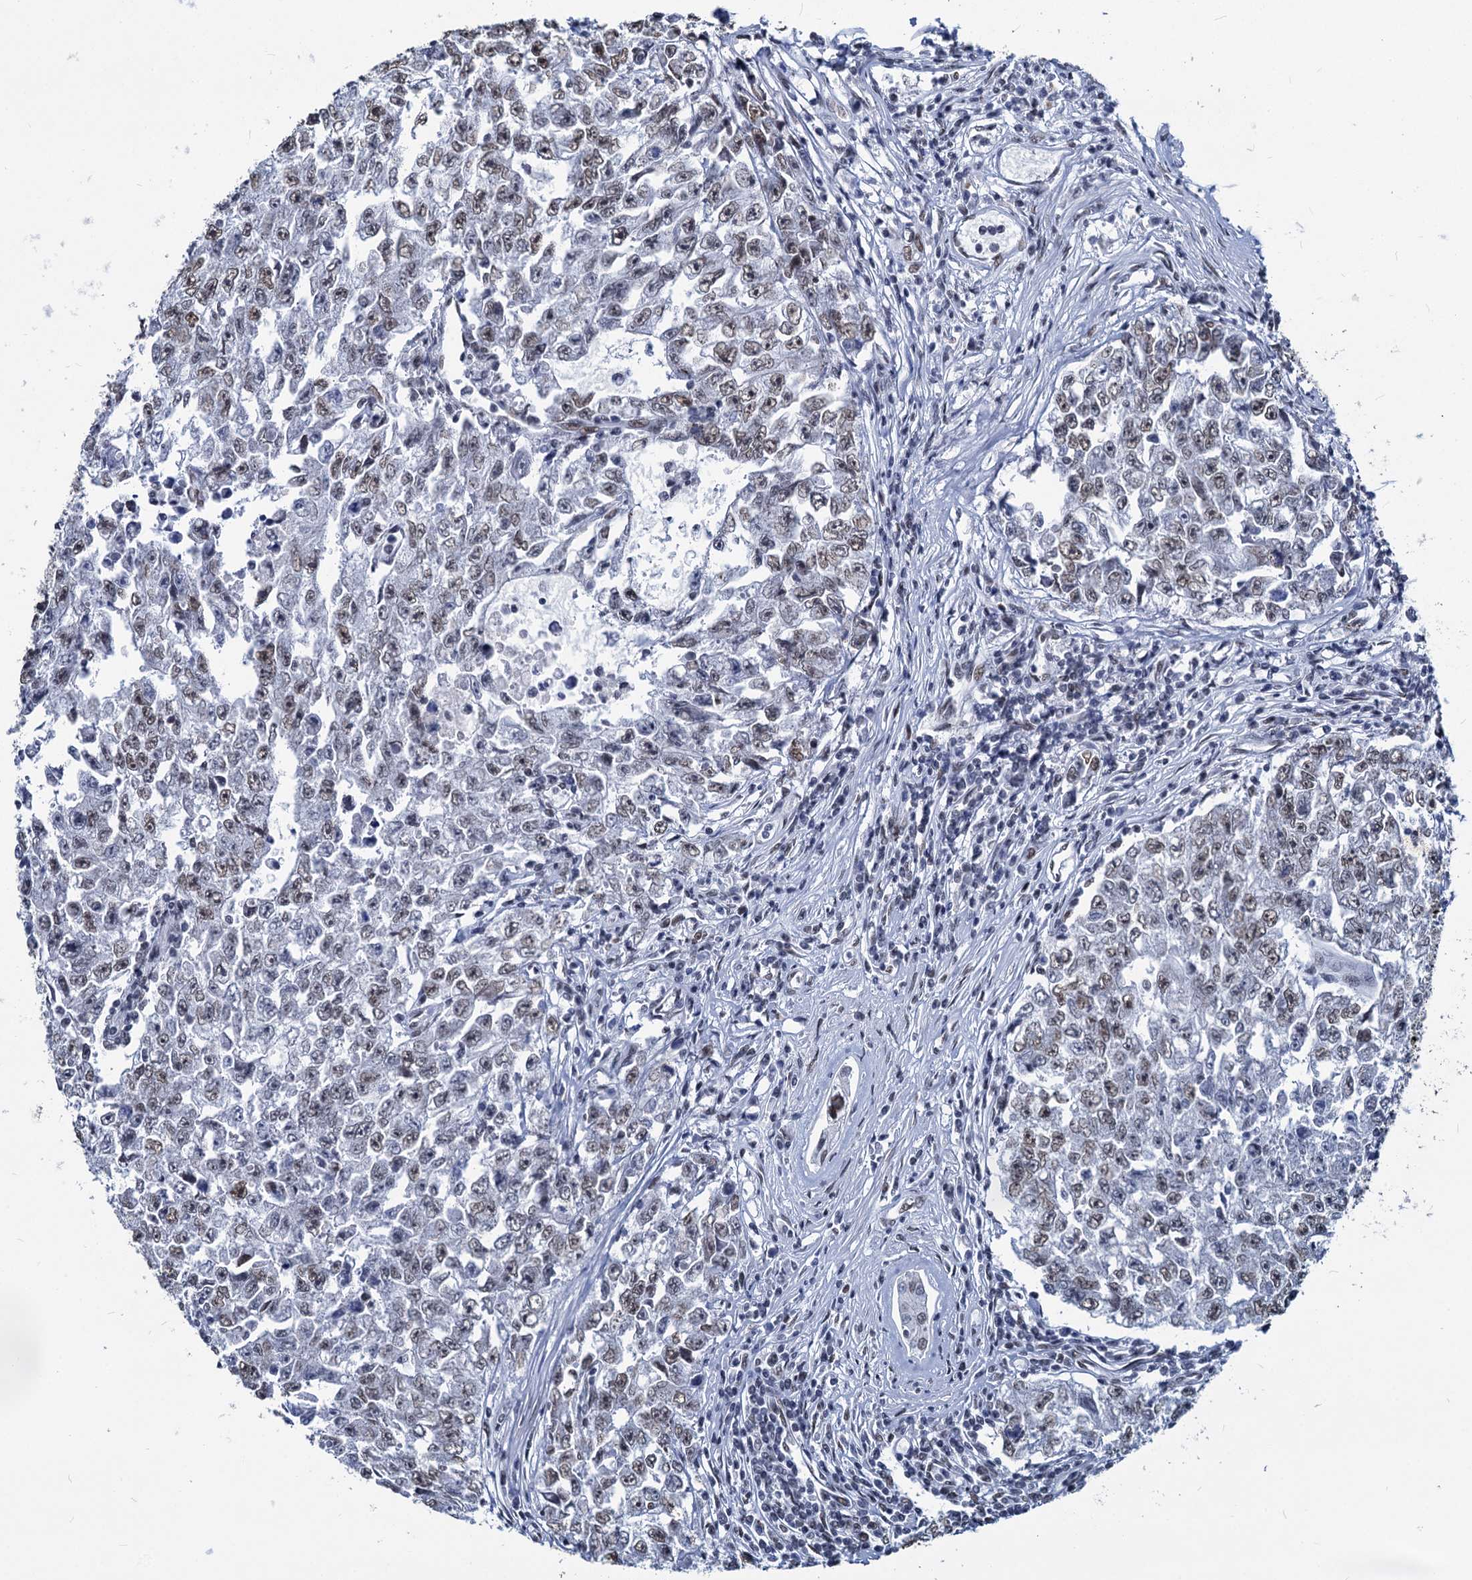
{"staining": {"intensity": "moderate", "quantity": ">75%", "location": "nuclear"}, "tissue": "testis cancer", "cell_type": "Tumor cells", "image_type": "cancer", "snomed": [{"axis": "morphology", "description": "Carcinoma, Embryonal, NOS"}, {"axis": "topography", "description": "Testis"}], "caption": "Immunohistochemistry photomicrograph of testis cancer (embryonal carcinoma) stained for a protein (brown), which demonstrates medium levels of moderate nuclear staining in about >75% of tumor cells.", "gene": "PARPBP", "patient": {"sex": "male", "age": 17}}